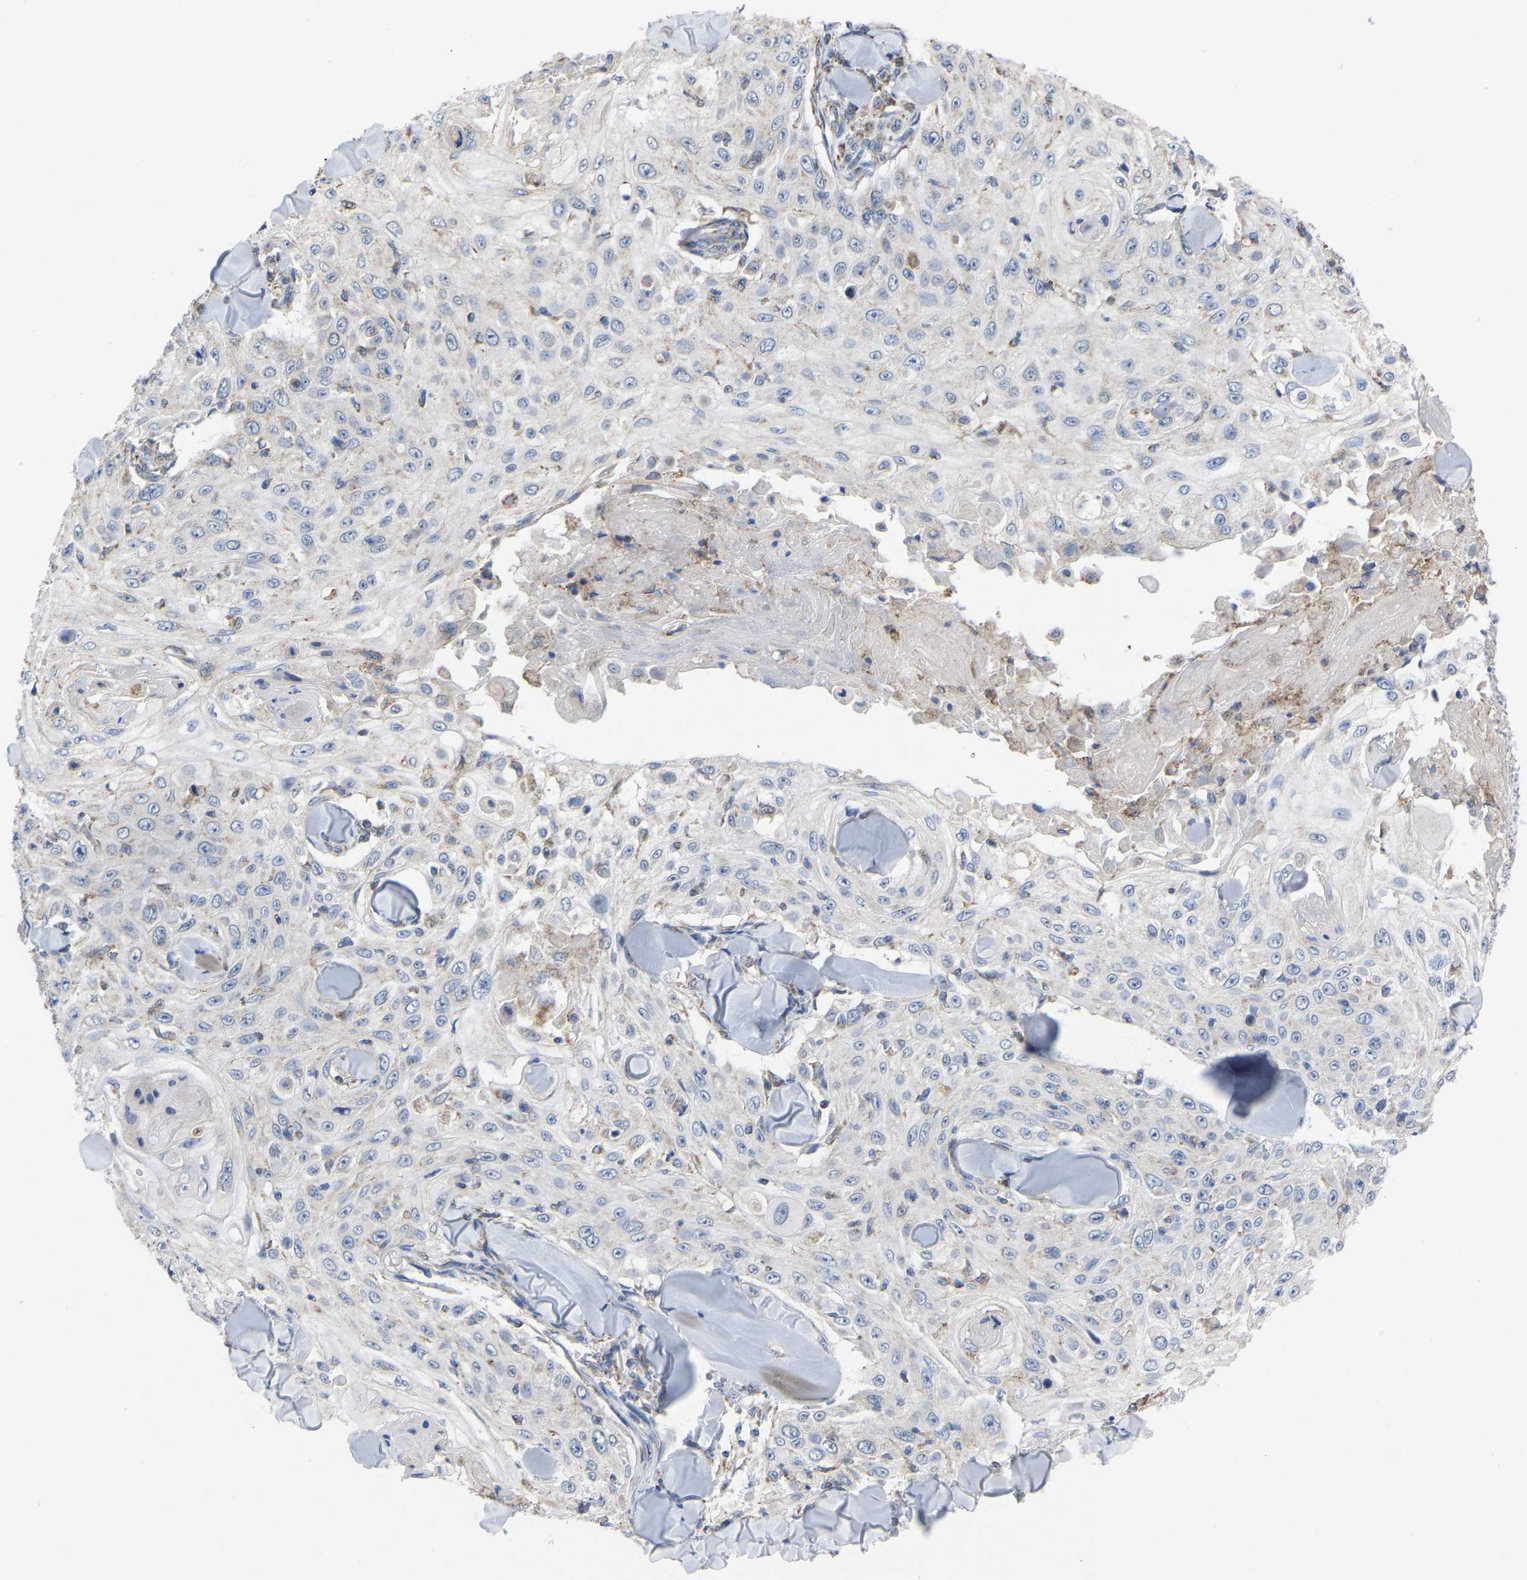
{"staining": {"intensity": "negative", "quantity": "none", "location": "none"}, "tissue": "skin cancer", "cell_type": "Tumor cells", "image_type": "cancer", "snomed": [{"axis": "morphology", "description": "Squamous cell carcinoma, NOS"}, {"axis": "topography", "description": "Skin"}], "caption": "IHC image of squamous cell carcinoma (skin) stained for a protein (brown), which demonstrates no positivity in tumor cells. The staining was performed using DAB to visualize the protein expression in brown, while the nuclei were stained in blue with hematoxylin (Magnification: 20x).", "gene": "BCL10", "patient": {"sex": "male", "age": 86}}